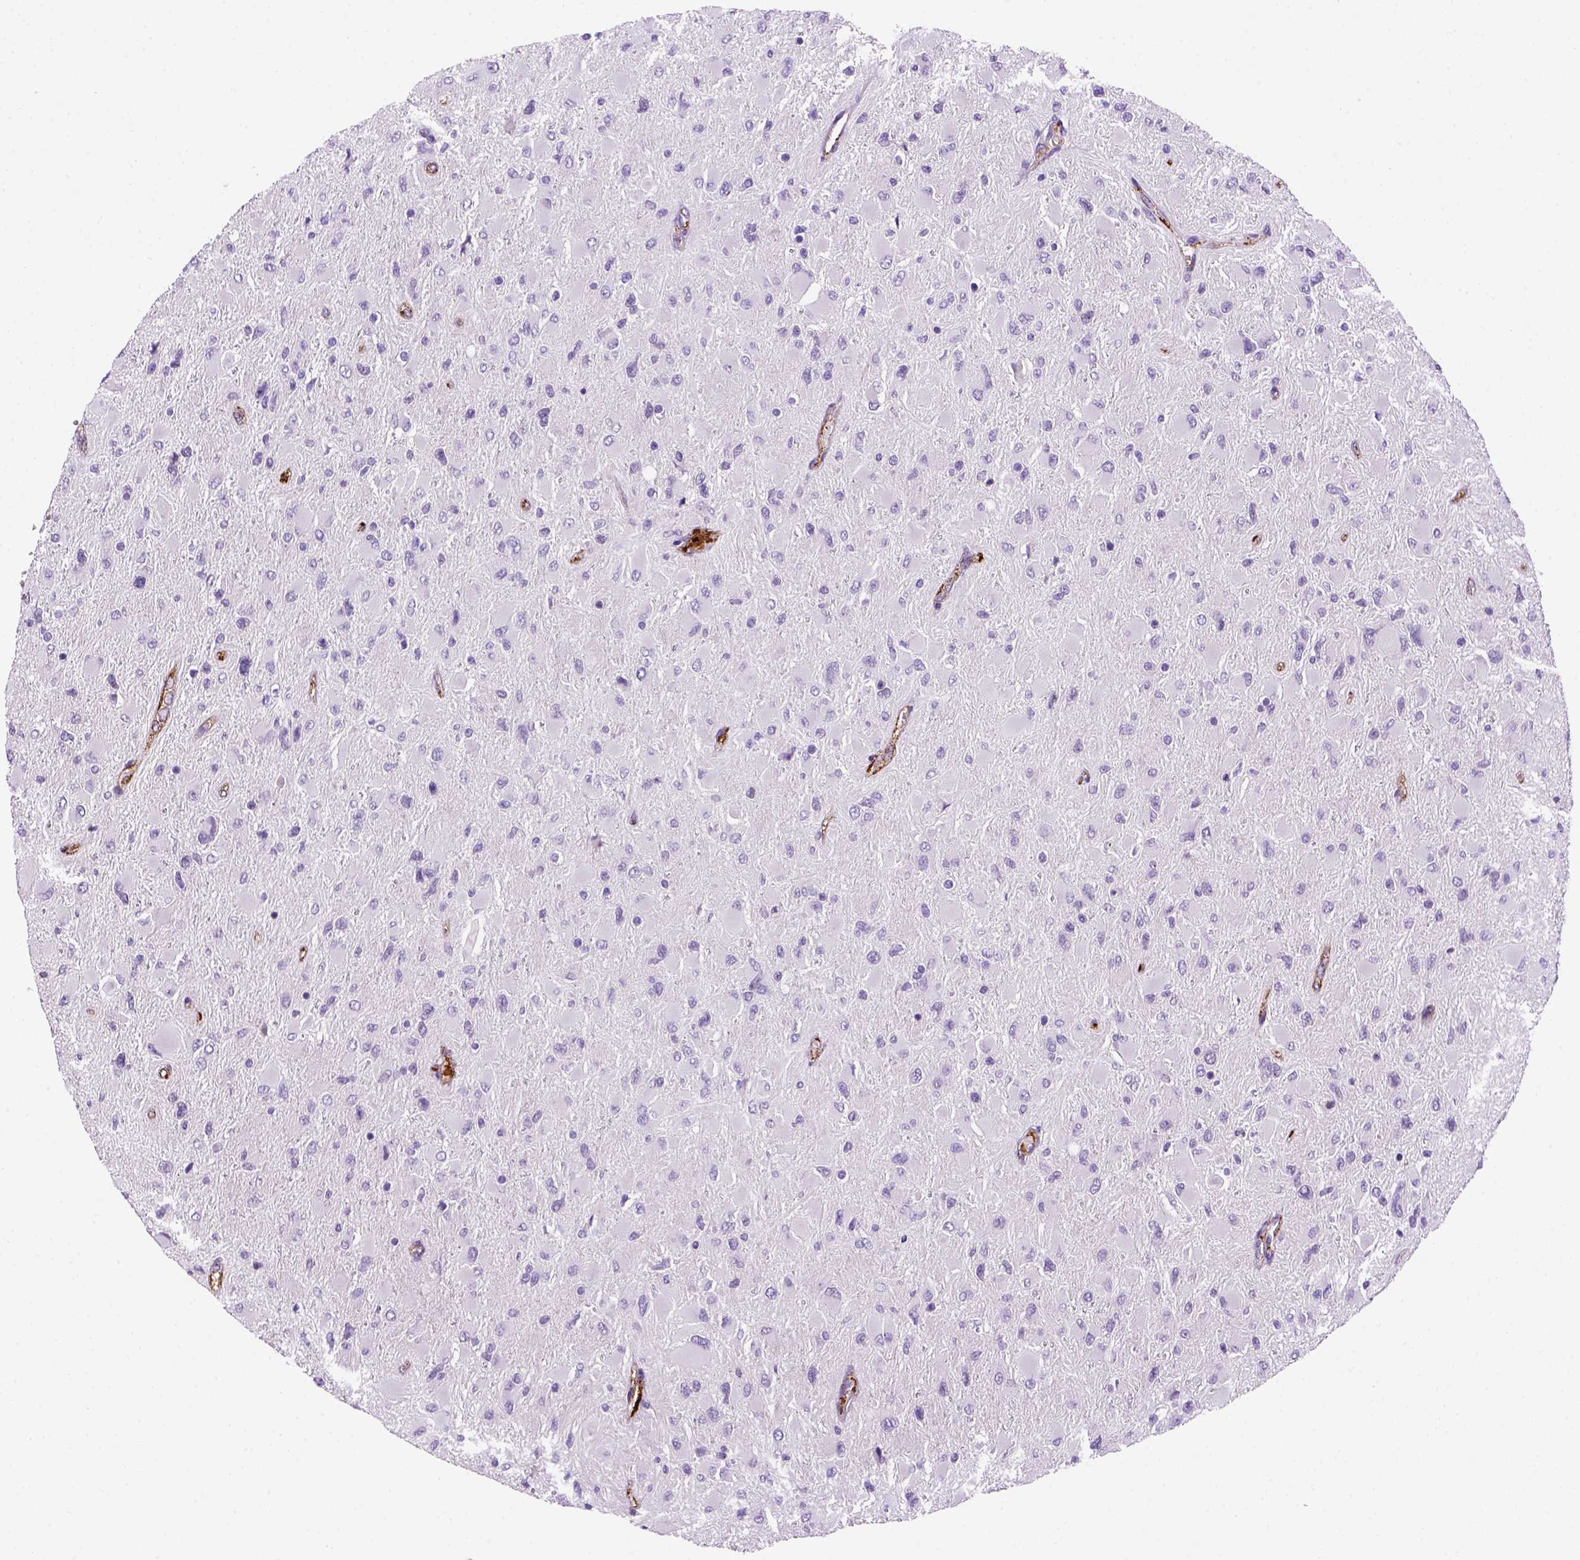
{"staining": {"intensity": "negative", "quantity": "none", "location": "none"}, "tissue": "glioma", "cell_type": "Tumor cells", "image_type": "cancer", "snomed": [{"axis": "morphology", "description": "Glioma, malignant, High grade"}, {"axis": "topography", "description": "Cerebral cortex"}], "caption": "Immunohistochemistry histopathology image of malignant glioma (high-grade) stained for a protein (brown), which demonstrates no staining in tumor cells. (Stains: DAB (3,3'-diaminobenzidine) IHC with hematoxylin counter stain, Microscopy: brightfield microscopy at high magnification).", "gene": "VWF", "patient": {"sex": "female", "age": 36}}